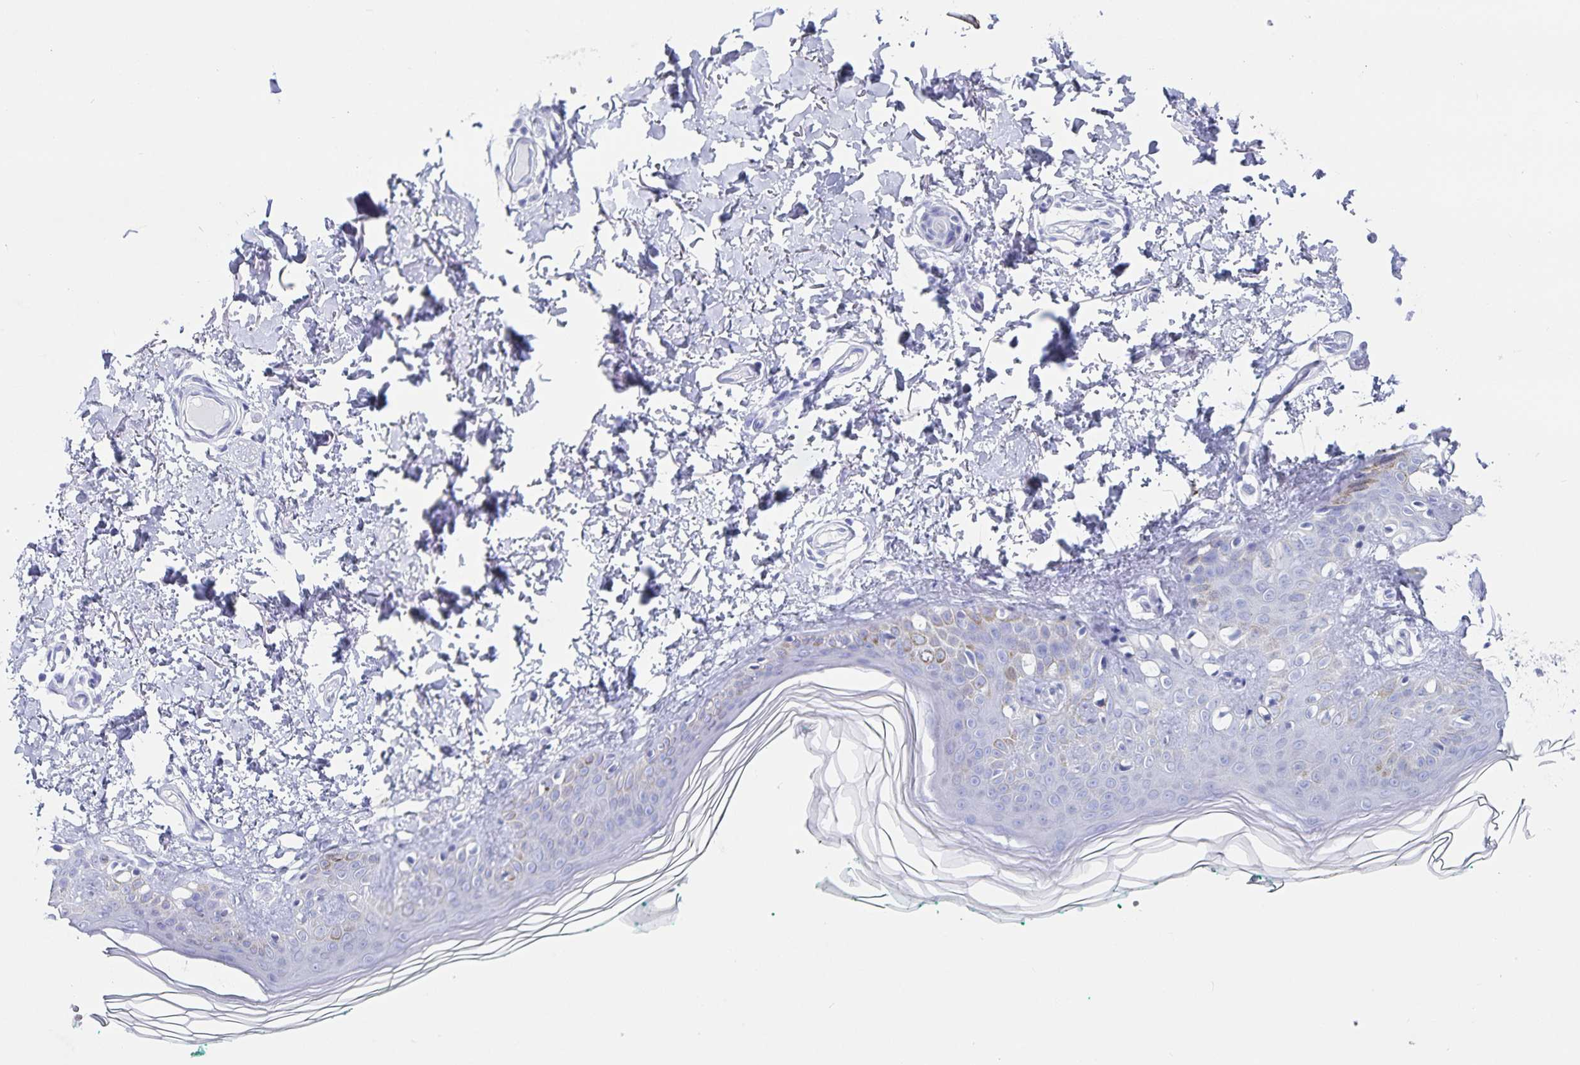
{"staining": {"intensity": "negative", "quantity": "none", "location": "none"}, "tissue": "skin", "cell_type": "Fibroblasts", "image_type": "normal", "snomed": [{"axis": "morphology", "description": "Normal tissue, NOS"}, {"axis": "topography", "description": "Skin"}, {"axis": "topography", "description": "Peripheral nerve tissue"}], "caption": "Image shows no significant protein staining in fibroblasts of benign skin. Nuclei are stained in blue.", "gene": "C19orf73", "patient": {"sex": "female", "age": 45}}